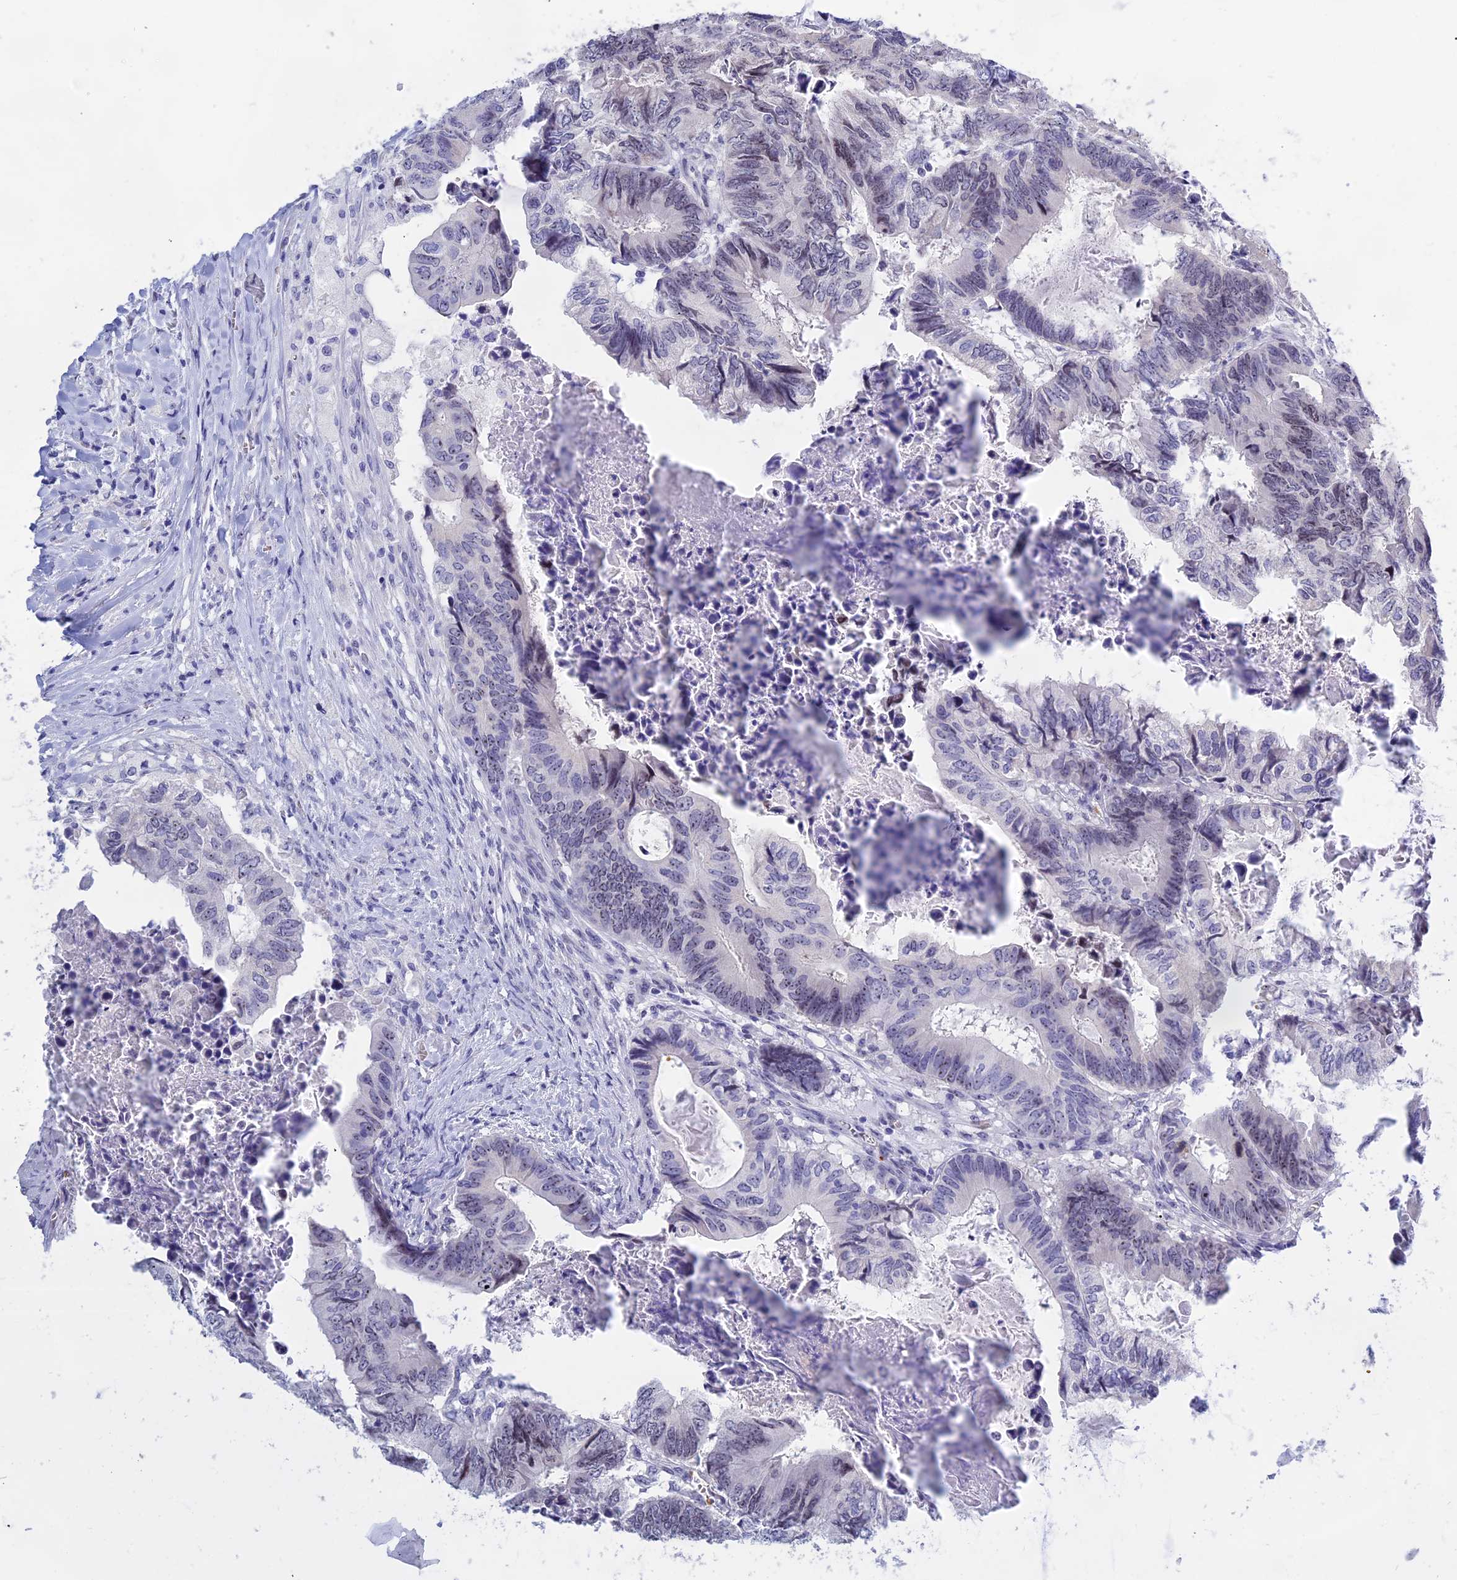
{"staining": {"intensity": "moderate", "quantity": "25%-75%", "location": "nuclear"}, "tissue": "colorectal cancer", "cell_type": "Tumor cells", "image_type": "cancer", "snomed": [{"axis": "morphology", "description": "Adenocarcinoma, NOS"}, {"axis": "topography", "description": "Colon"}], "caption": "Protein staining of colorectal cancer tissue reveals moderate nuclear expression in approximately 25%-75% of tumor cells. The staining was performed using DAB (3,3'-diaminobenzidine), with brown indicating positive protein expression. Nuclei are stained blue with hematoxylin.", "gene": "KNOP1", "patient": {"sex": "male", "age": 85}}